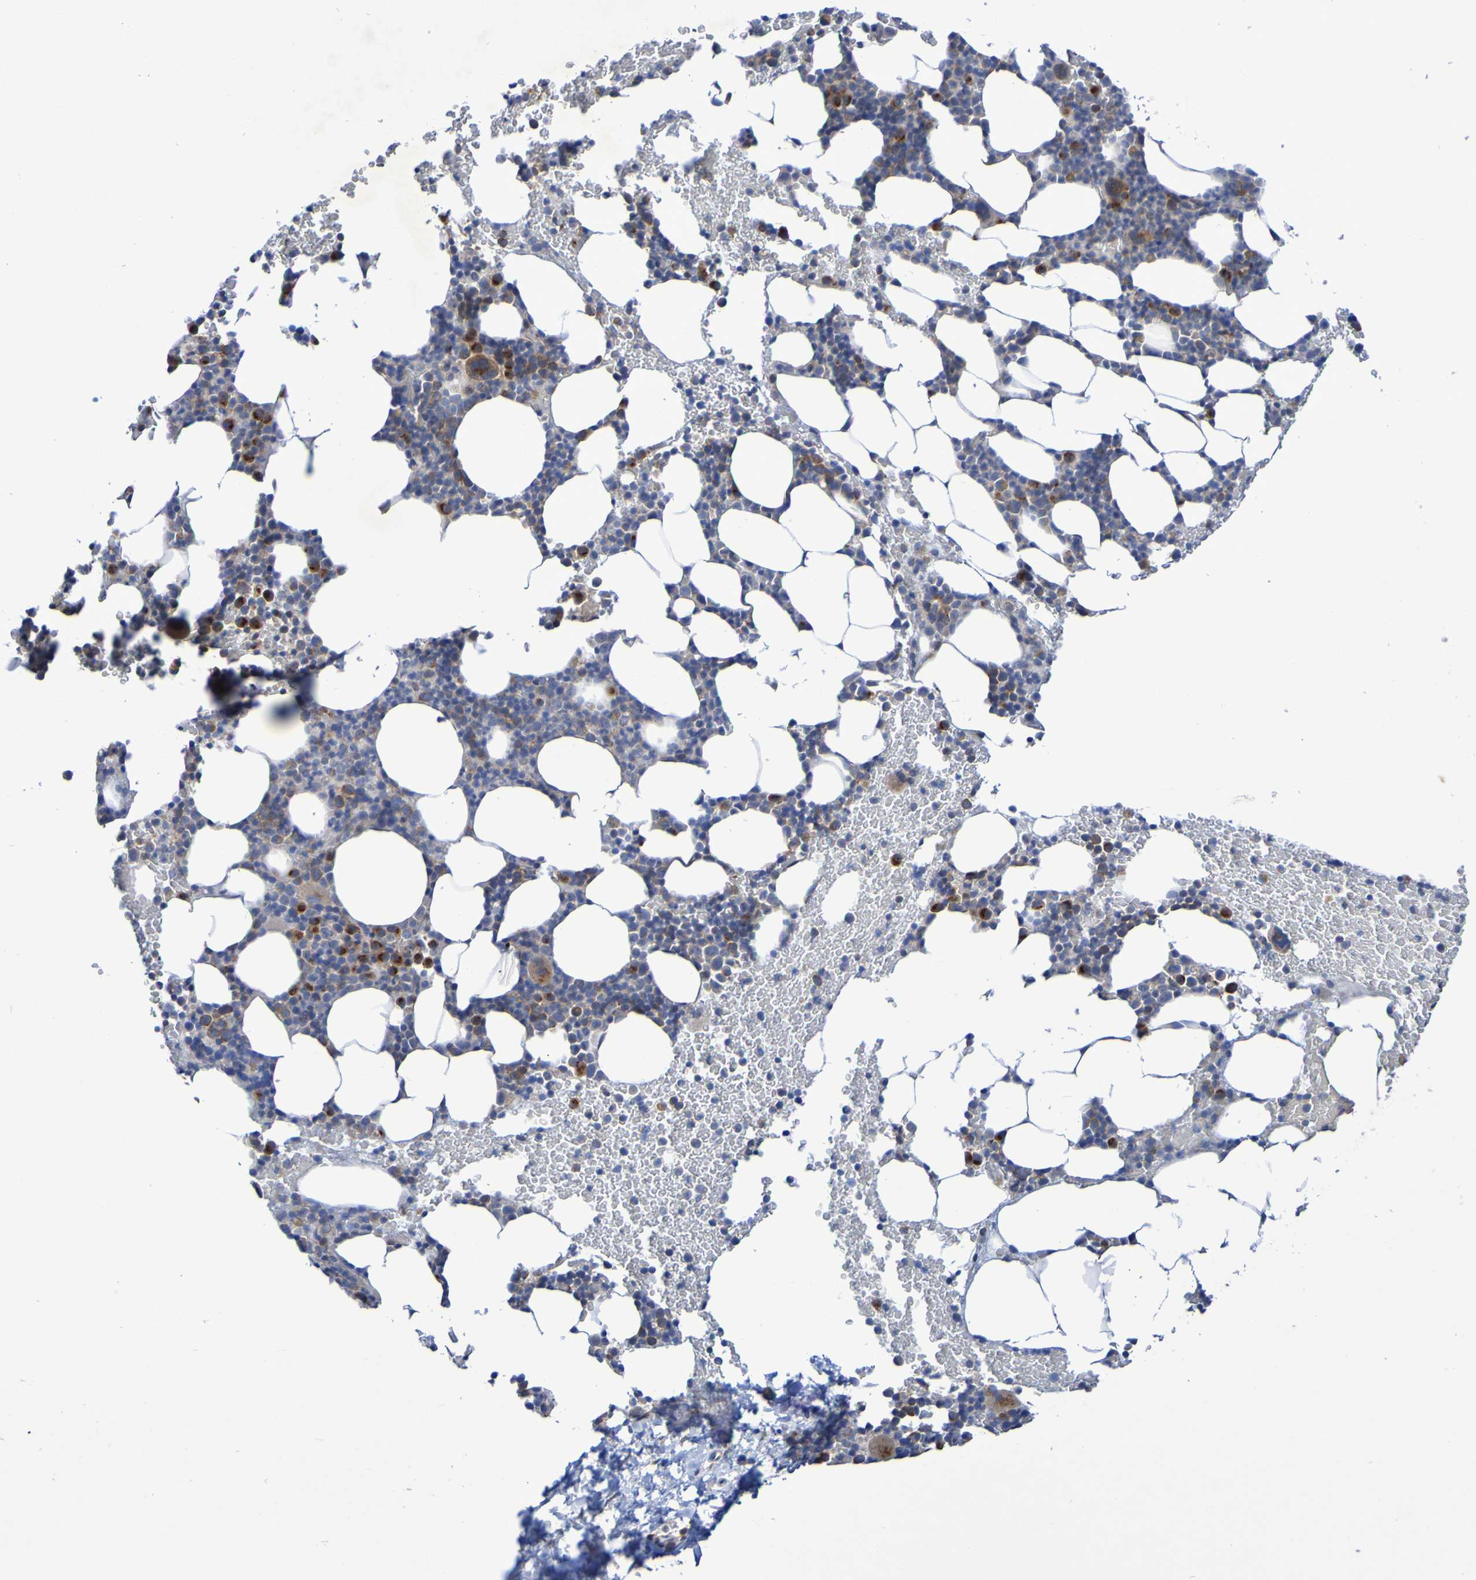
{"staining": {"intensity": "strong", "quantity": "<25%", "location": "cytoplasmic/membranous"}, "tissue": "bone marrow", "cell_type": "Hematopoietic cells", "image_type": "normal", "snomed": [{"axis": "morphology", "description": "Normal tissue, NOS"}, {"axis": "morphology", "description": "Inflammation, NOS"}, {"axis": "topography", "description": "Bone marrow"}], "caption": "This is a photomicrograph of immunohistochemistry staining of benign bone marrow, which shows strong staining in the cytoplasmic/membranous of hematopoietic cells.", "gene": "LMBRD2", "patient": {"sex": "female", "age": 70}}